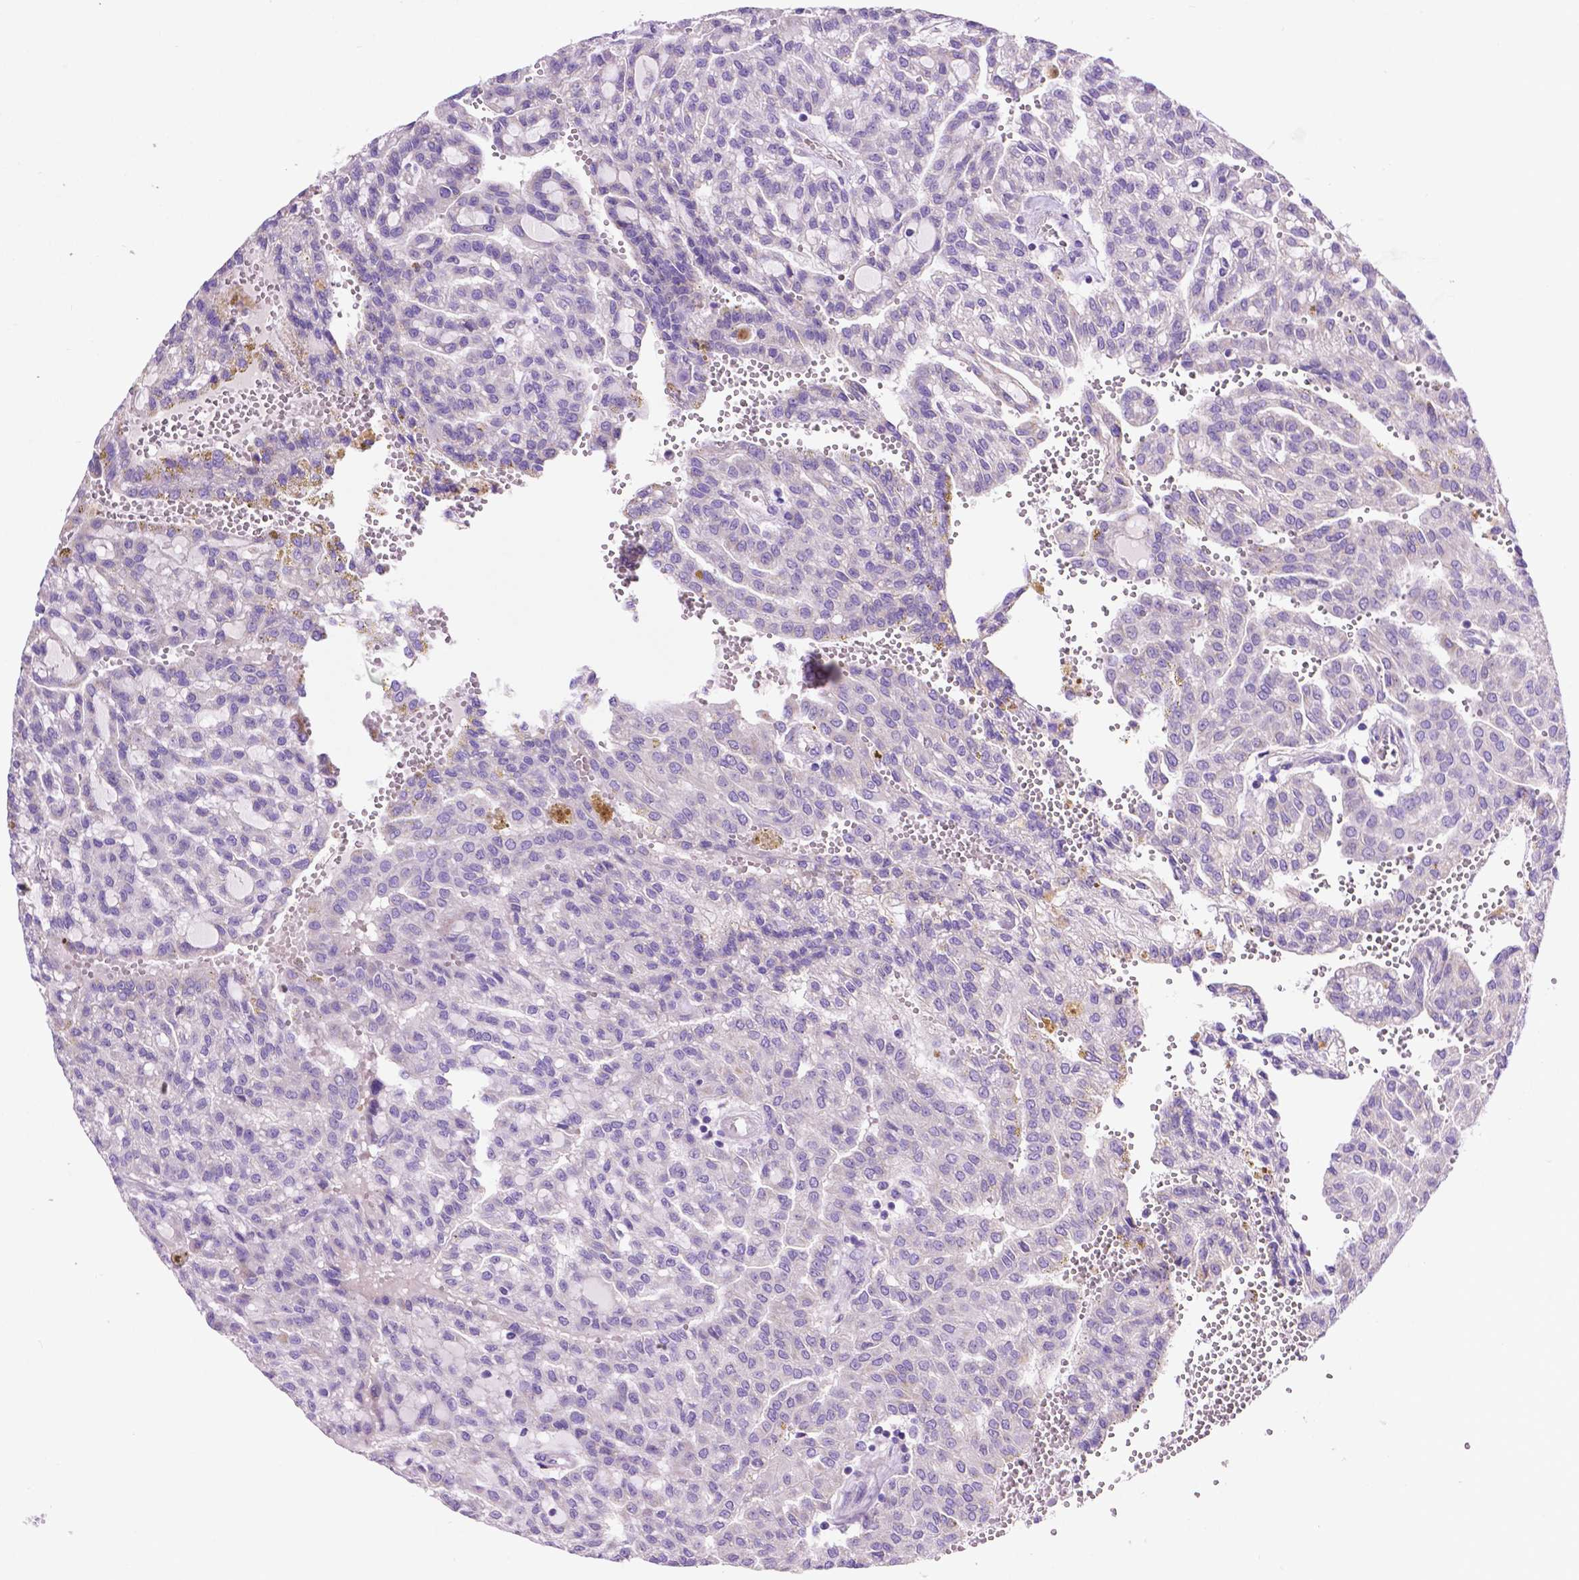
{"staining": {"intensity": "negative", "quantity": "none", "location": "none"}, "tissue": "renal cancer", "cell_type": "Tumor cells", "image_type": "cancer", "snomed": [{"axis": "morphology", "description": "Adenocarcinoma, NOS"}, {"axis": "topography", "description": "Kidney"}], "caption": "Immunohistochemical staining of human adenocarcinoma (renal) exhibits no significant expression in tumor cells.", "gene": "PHYHIP", "patient": {"sex": "male", "age": 63}}